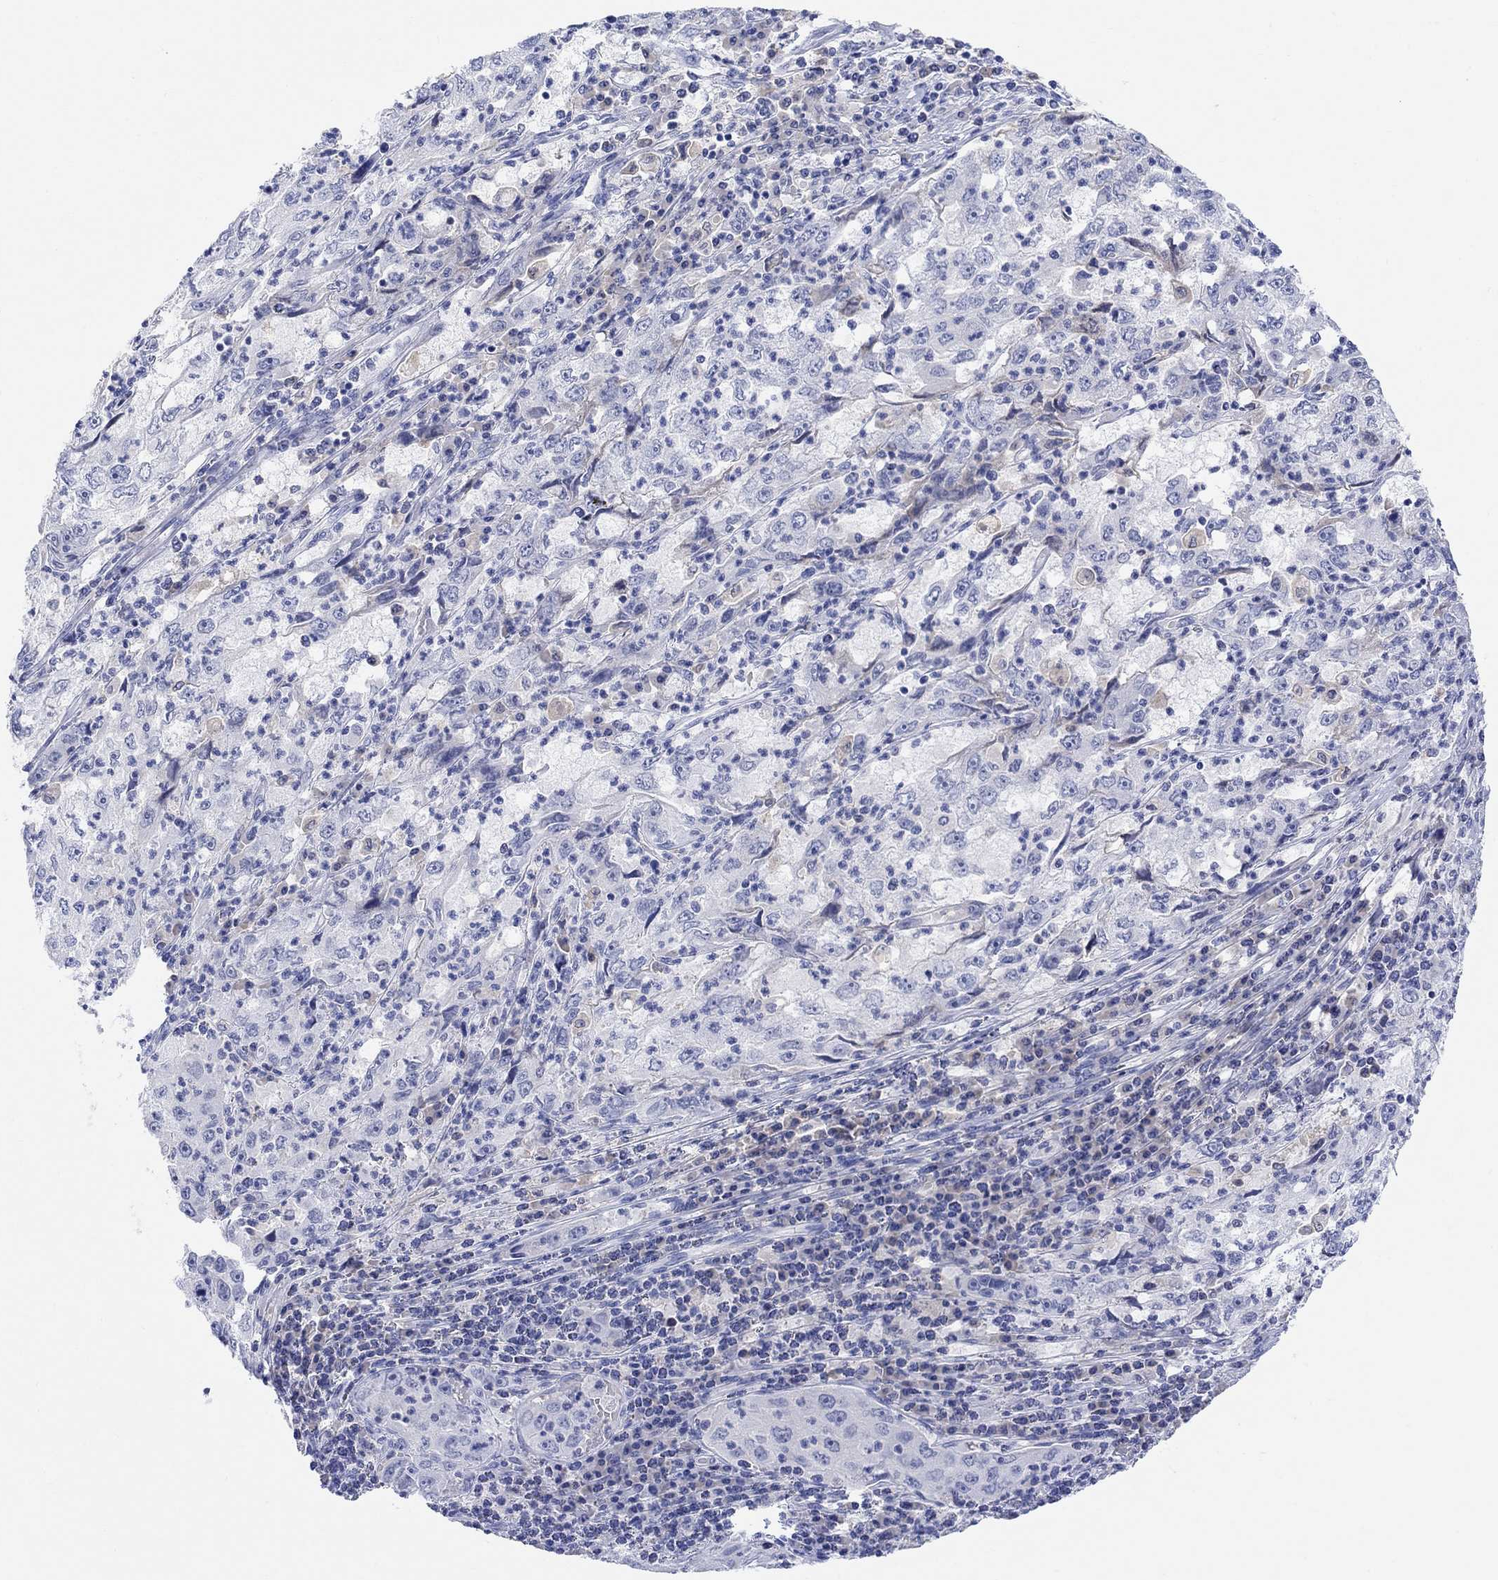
{"staining": {"intensity": "negative", "quantity": "none", "location": "none"}, "tissue": "cervical cancer", "cell_type": "Tumor cells", "image_type": "cancer", "snomed": [{"axis": "morphology", "description": "Squamous cell carcinoma, NOS"}, {"axis": "topography", "description": "Cervix"}], "caption": "There is no significant staining in tumor cells of cervical cancer (squamous cell carcinoma).", "gene": "TYR", "patient": {"sex": "female", "age": 36}}